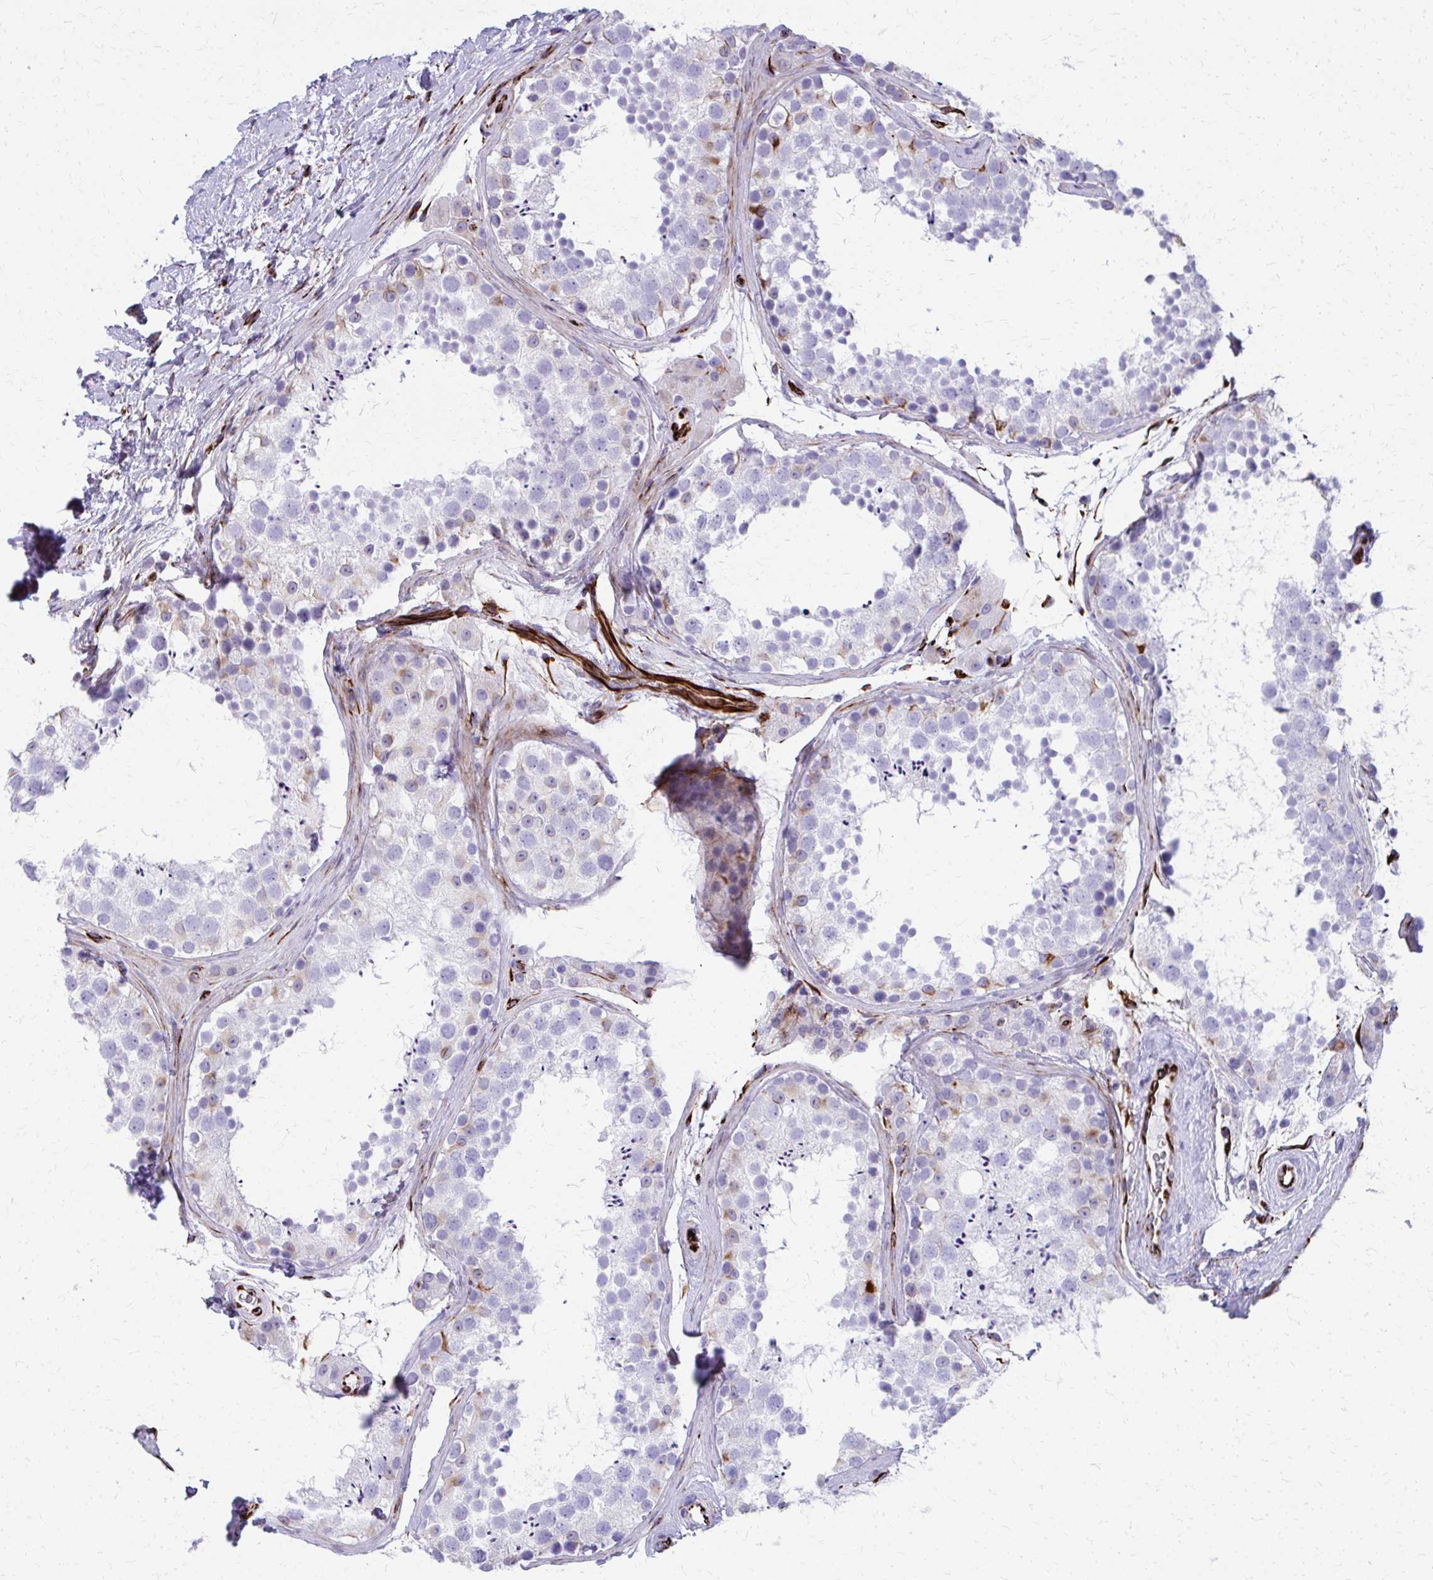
{"staining": {"intensity": "moderate", "quantity": "<25%", "location": "cytoplasmic/membranous"}, "tissue": "testis", "cell_type": "Cells in seminiferous ducts", "image_type": "normal", "snomed": [{"axis": "morphology", "description": "Normal tissue, NOS"}, {"axis": "topography", "description": "Testis"}], "caption": "DAB (3,3'-diaminobenzidine) immunohistochemical staining of unremarkable human testis reveals moderate cytoplasmic/membranous protein positivity in about <25% of cells in seminiferous ducts.", "gene": "TRIM6", "patient": {"sex": "male", "age": 41}}